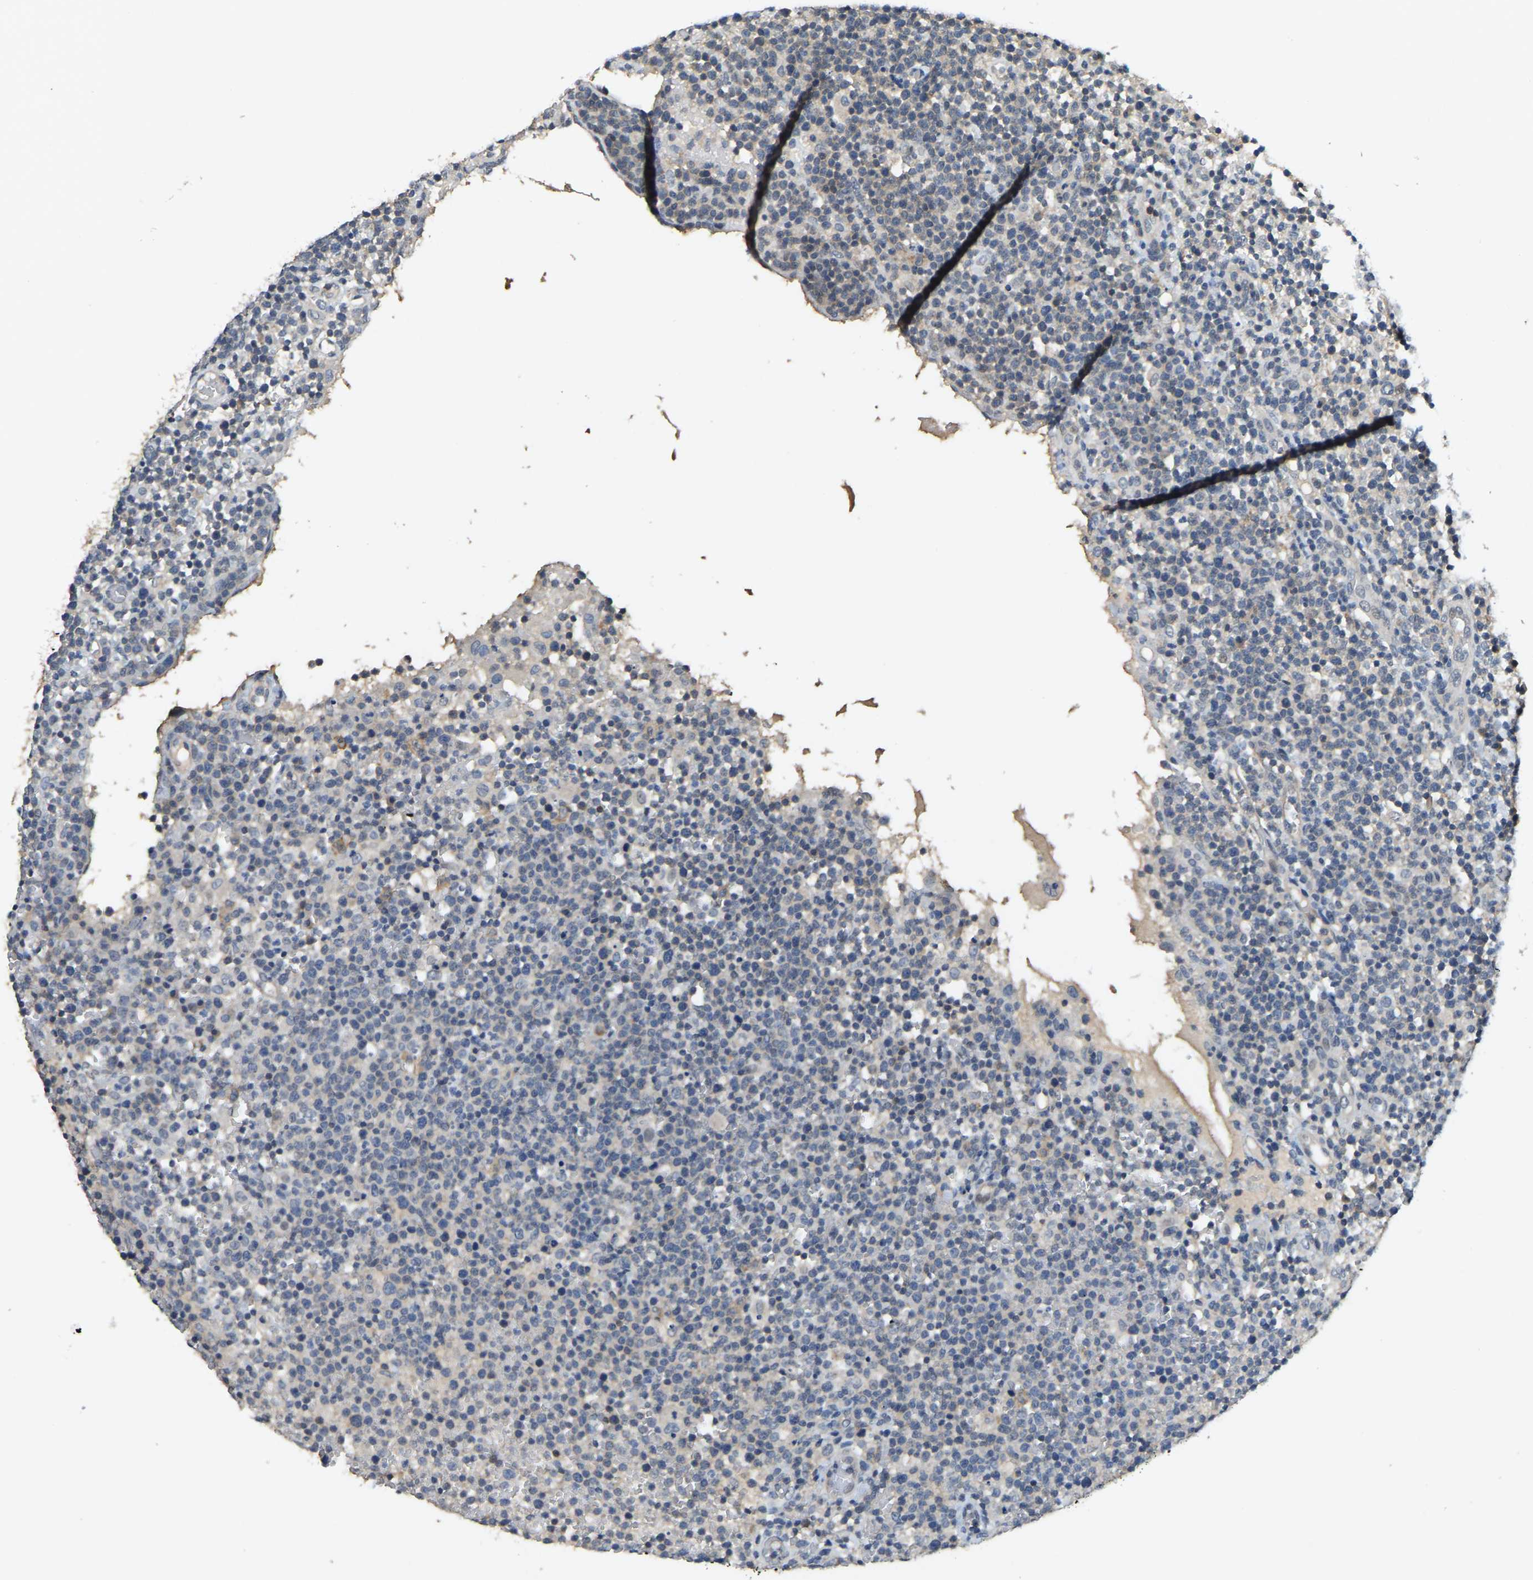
{"staining": {"intensity": "weak", "quantity": "<25%", "location": "cytoplasmic/membranous"}, "tissue": "lymphoma", "cell_type": "Tumor cells", "image_type": "cancer", "snomed": [{"axis": "morphology", "description": "Malignant lymphoma, non-Hodgkin's type, High grade"}, {"axis": "topography", "description": "Lymph node"}], "caption": "An immunohistochemistry histopathology image of high-grade malignant lymphoma, non-Hodgkin's type is shown. There is no staining in tumor cells of high-grade malignant lymphoma, non-Hodgkin's type.", "gene": "AHNAK", "patient": {"sex": "male", "age": 61}}